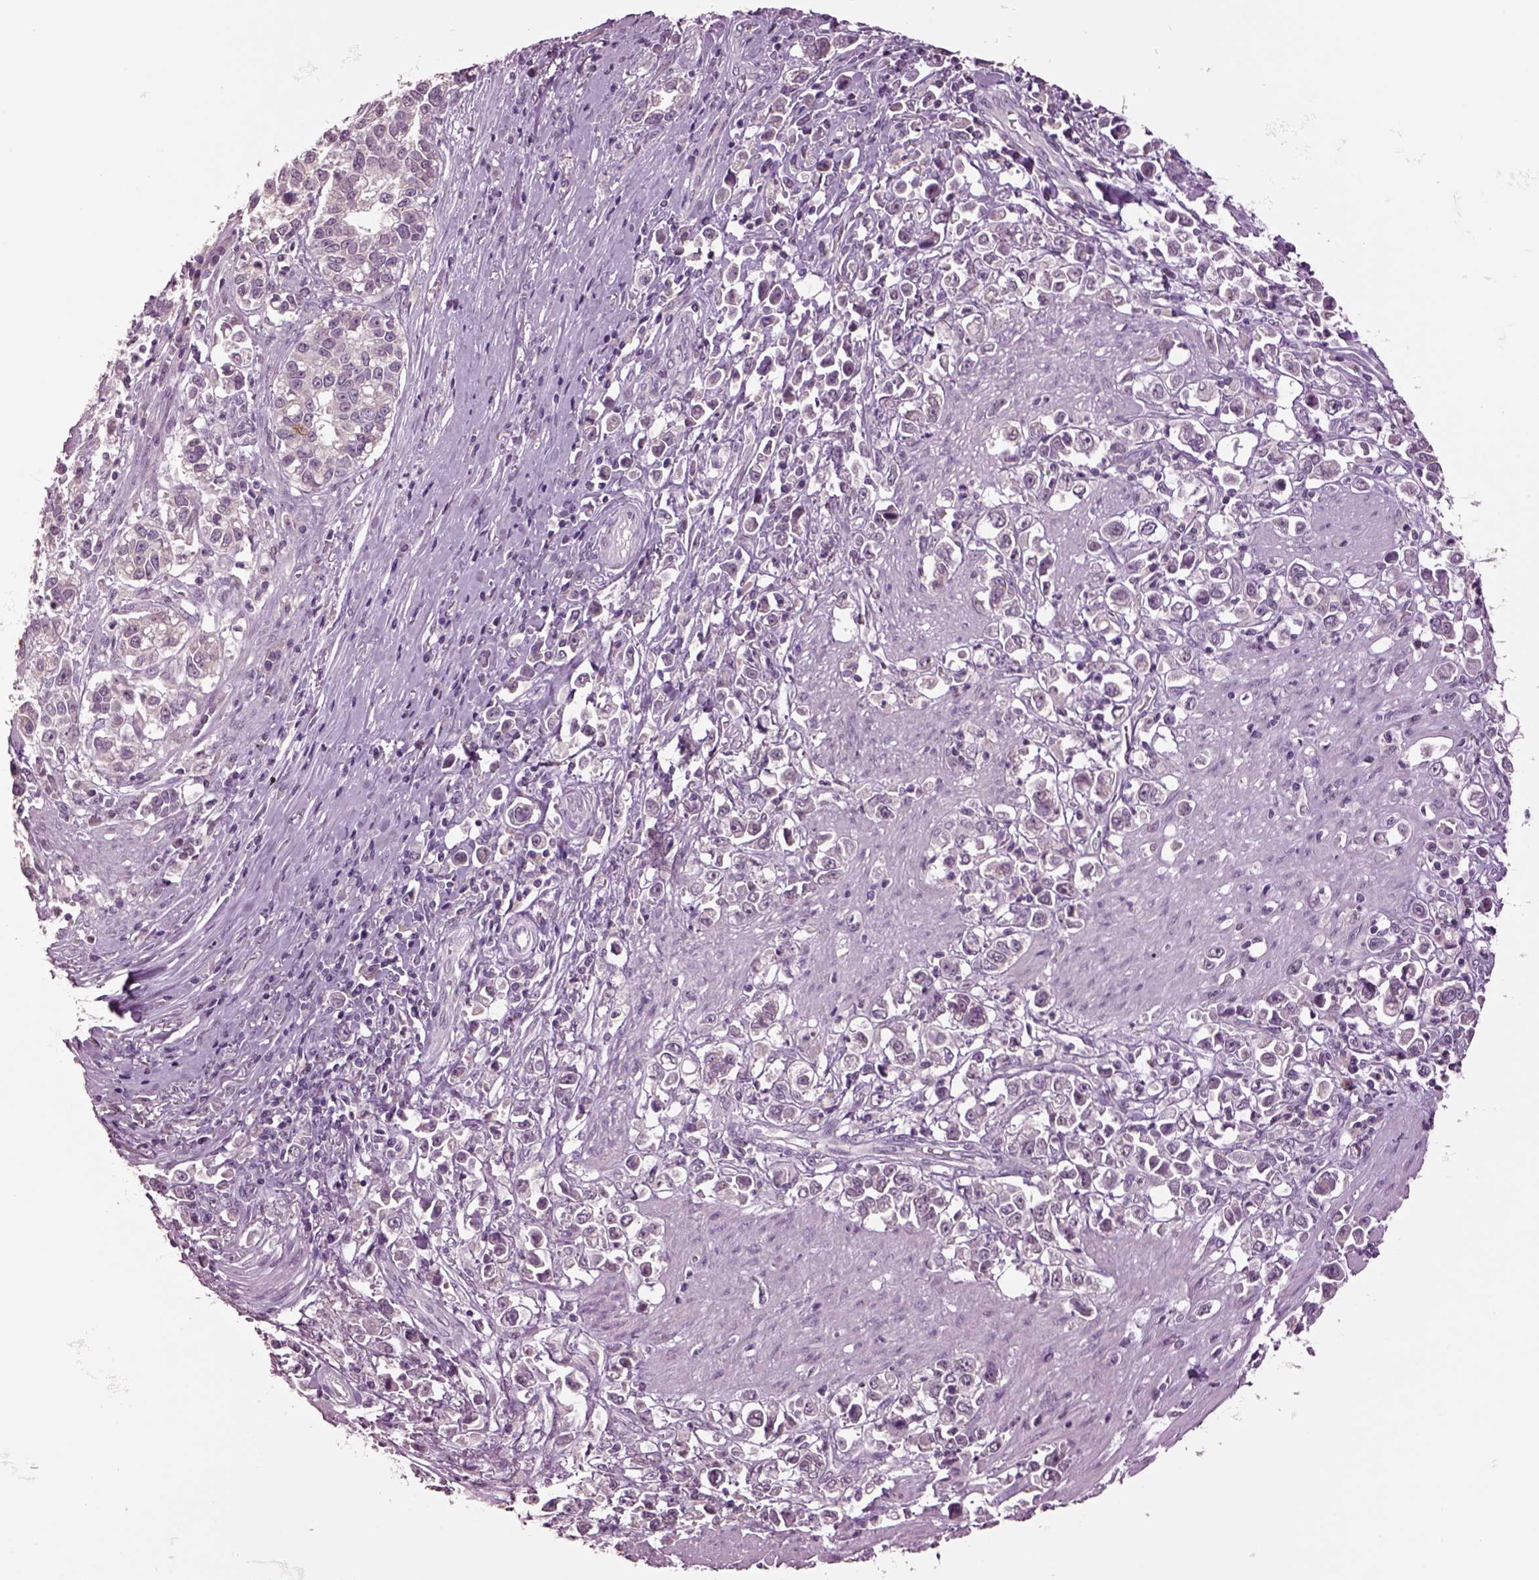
{"staining": {"intensity": "negative", "quantity": "none", "location": "none"}, "tissue": "stomach cancer", "cell_type": "Tumor cells", "image_type": "cancer", "snomed": [{"axis": "morphology", "description": "Adenocarcinoma, NOS"}, {"axis": "topography", "description": "Stomach"}], "caption": "Protein analysis of stomach adenocarcinoma exhibits no significant staining in tumor cells. The staining was performed using DAB to visualize the protein expression in brown, while the nuclei were stained in blue with hematoxylin (Magnification: 20x).", "gene": "CLPSL1", "patient": {"sex": "male", "age": 93}}